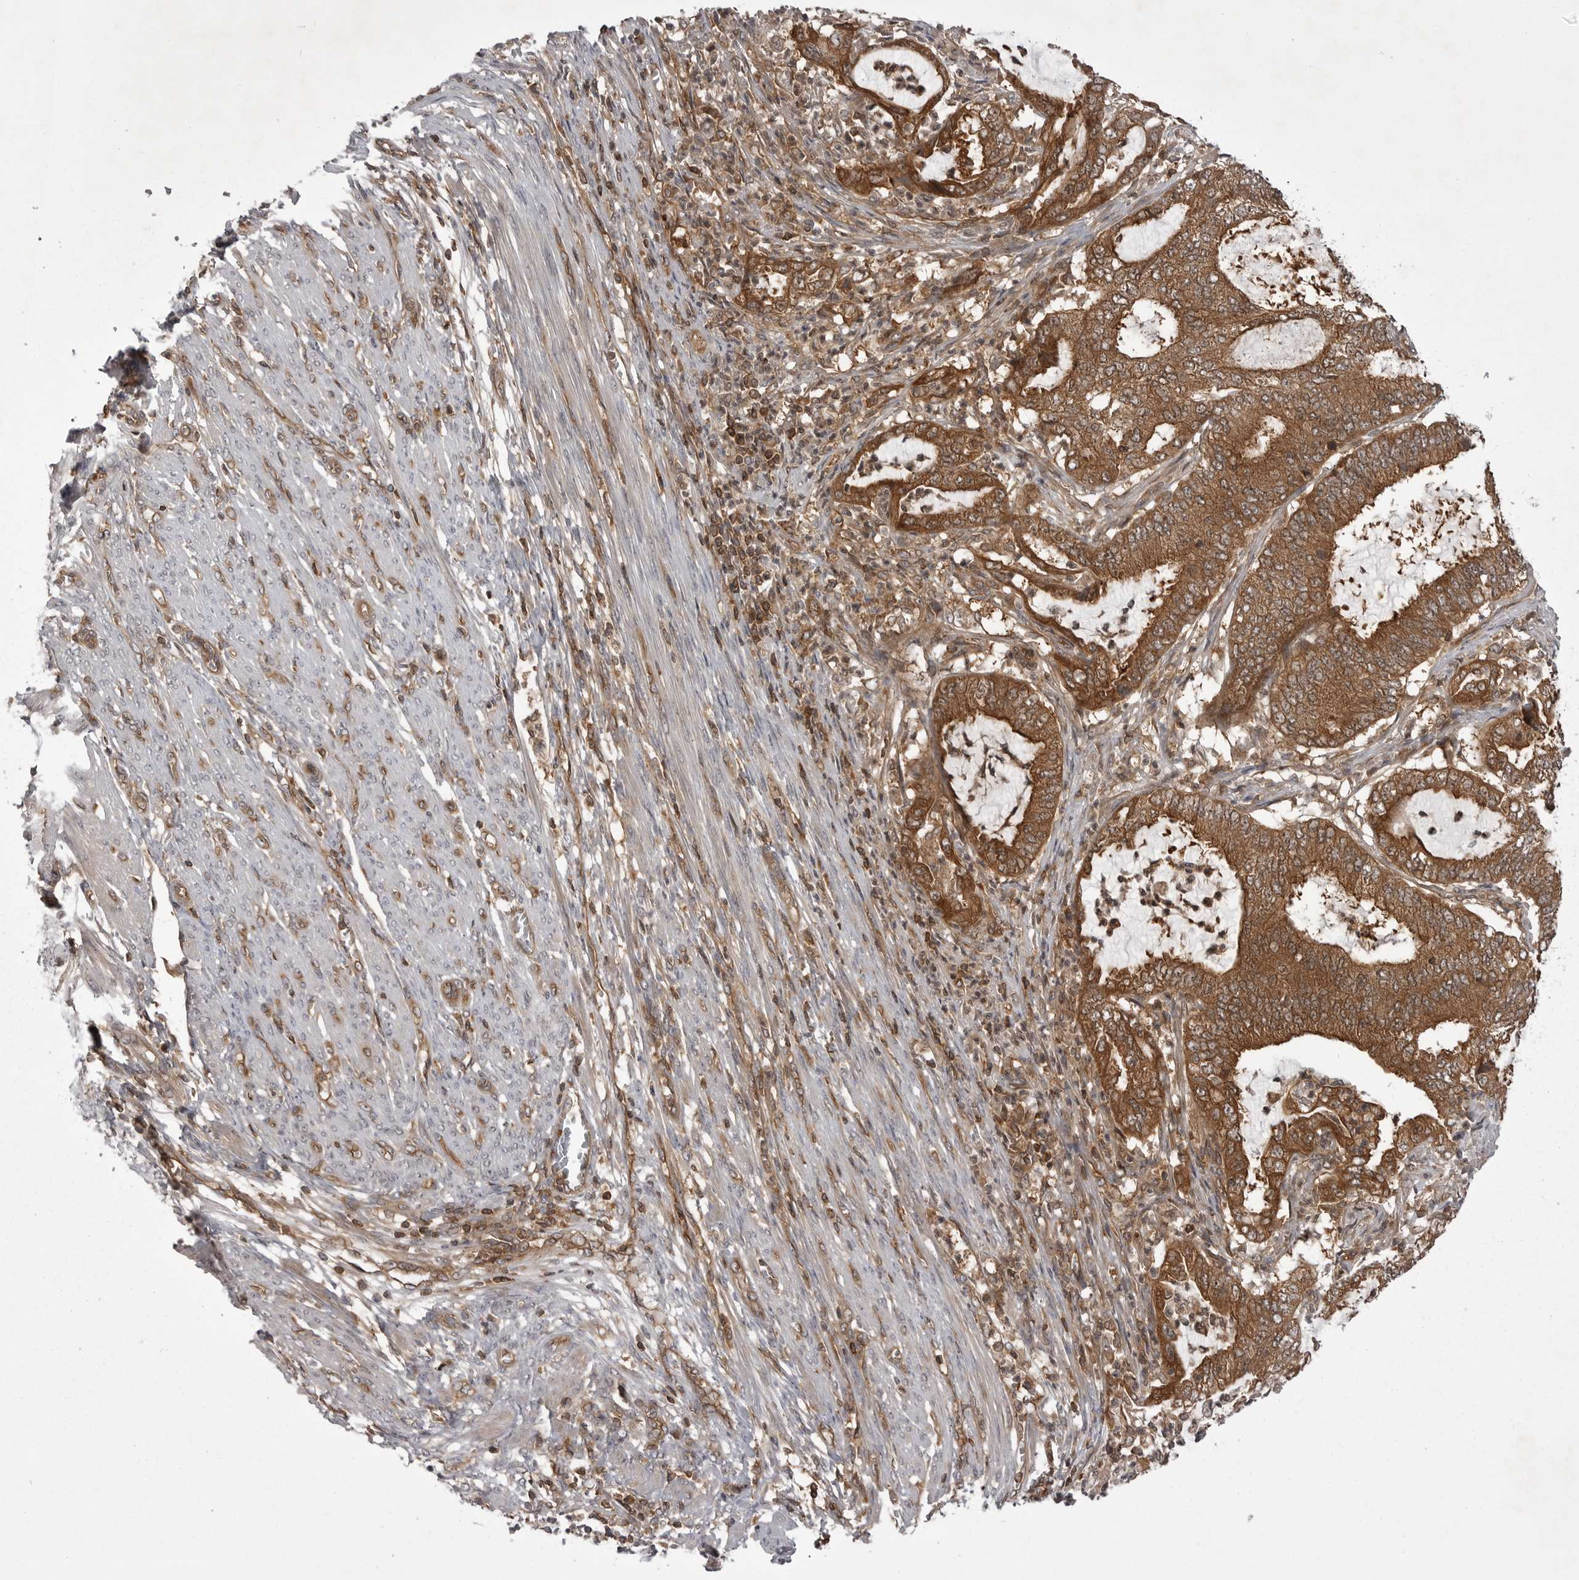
{"staining": {"intensity": "strong", "quantity": ">75%", "location": "cytoplasmic/membranous"}, "tissue": "endometrial cancer", "cell_type": "Tumor cells", "image_type": "cancer", "snomed": [{"axis": "morphology", "description": "Adenocarcinoma, NOS"}, {"axis": "topography", "description": "Endometrium"}], "caption": "This is an image of immunohistochemistry (IHC) staining of adenocarcinoma (endometrial), which shows strong positivity in the cytoplasmic/membranous of tumor cells.", "gene": "STK24", "patient": {"sex": "female", "age": 51}}